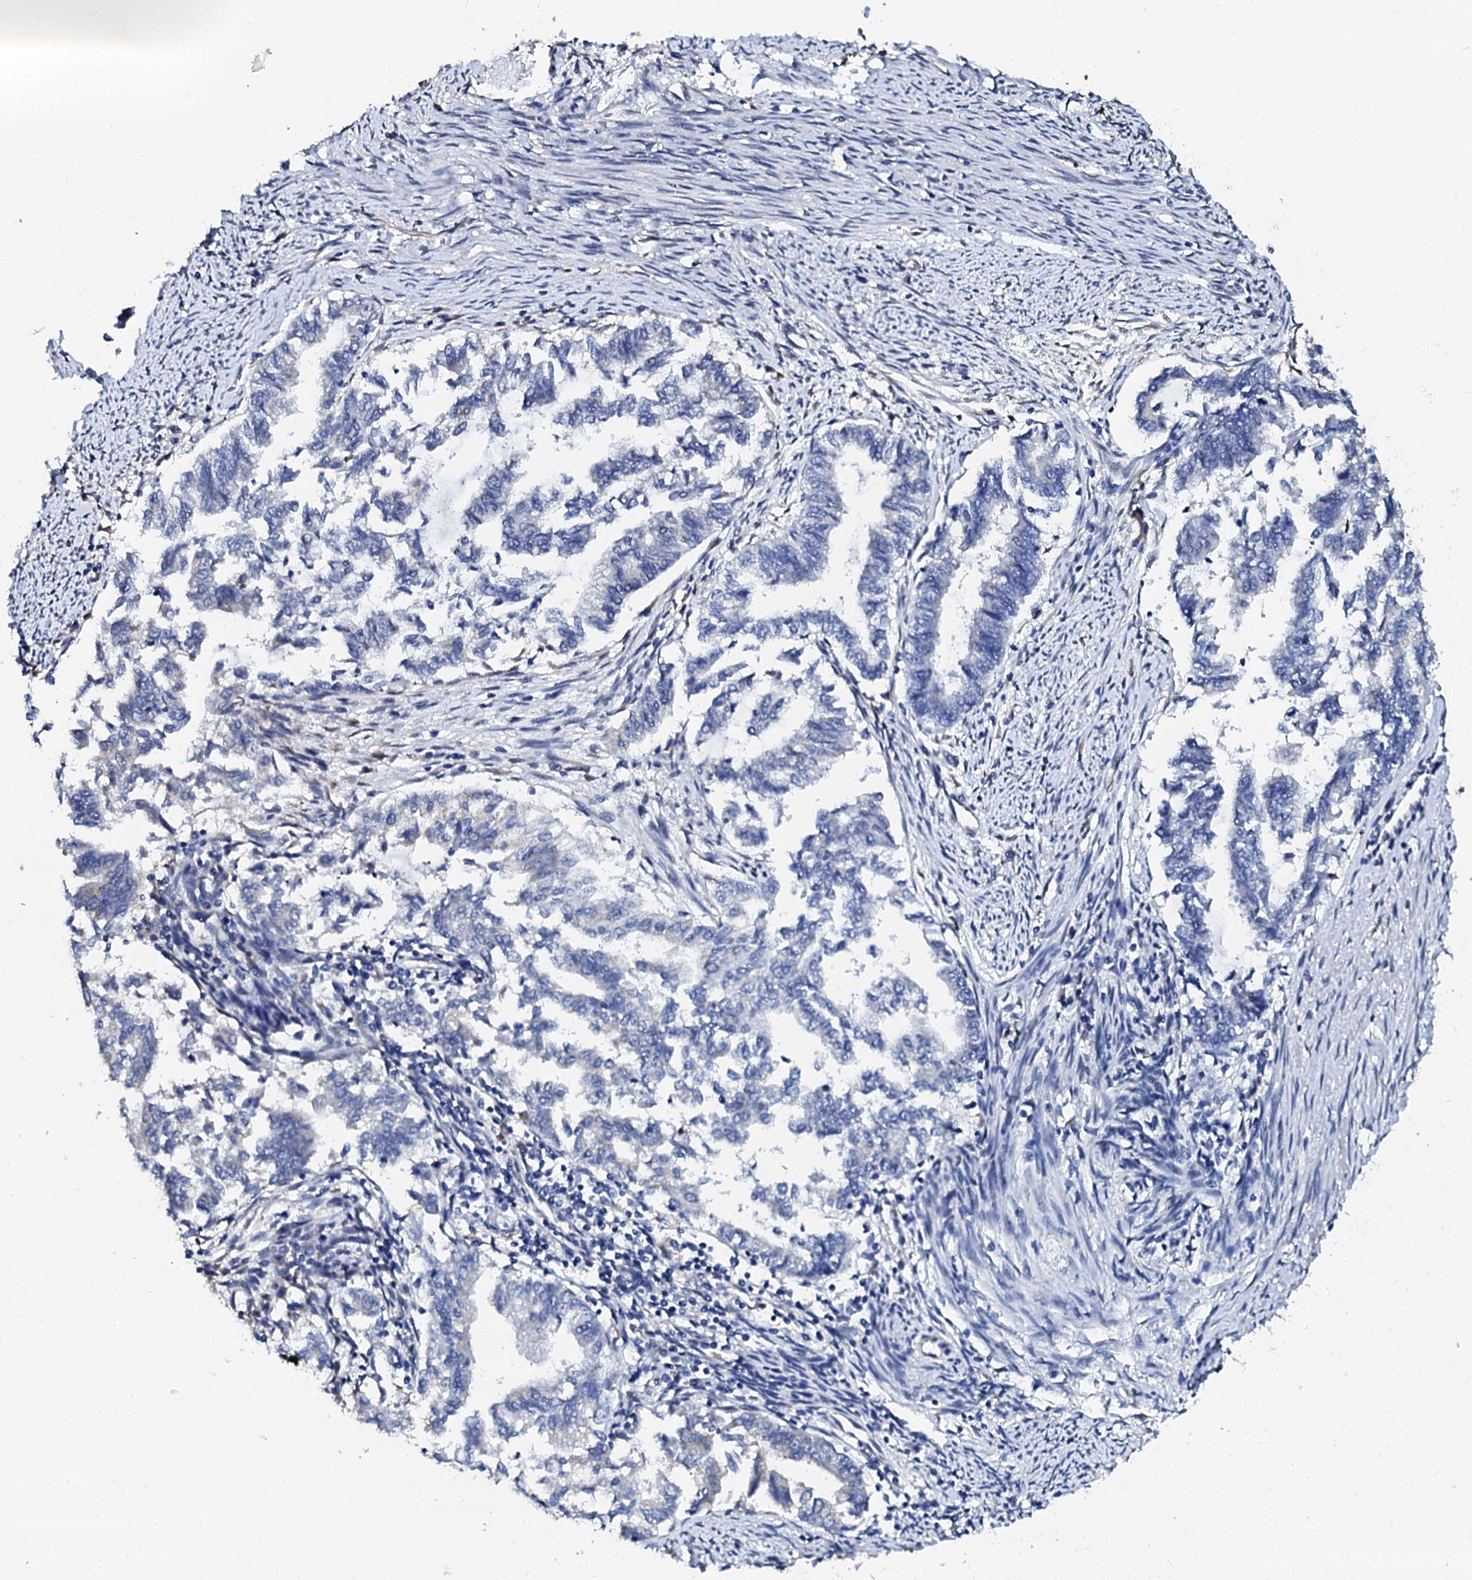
{"staining": {"intensity": "negative", "quantity": "none", "location": "none"}, "tissue": "endometrial cancer", "cell_type": "Tumor cells", "image_type": "cancer", "snomed": [{"axis": "morphology", "description": "Adenocarcinoma, NOS"}, {"axis": "topography", "description": "Endometrium"}], "caption": "Immunohistochemistry photomicrograph of human endometrial adenocarcinoma stained for a protein (brown), which demonstrates no positivity in tumor cells. Brightfield microscopy of IHC stained with DAB (3,3'-diaminobenzidine) (brown) and hematoxylin (blue), captured at high magnification.", "gene": "AKAP3", "patient": {"sex": "female", "age": 79}}